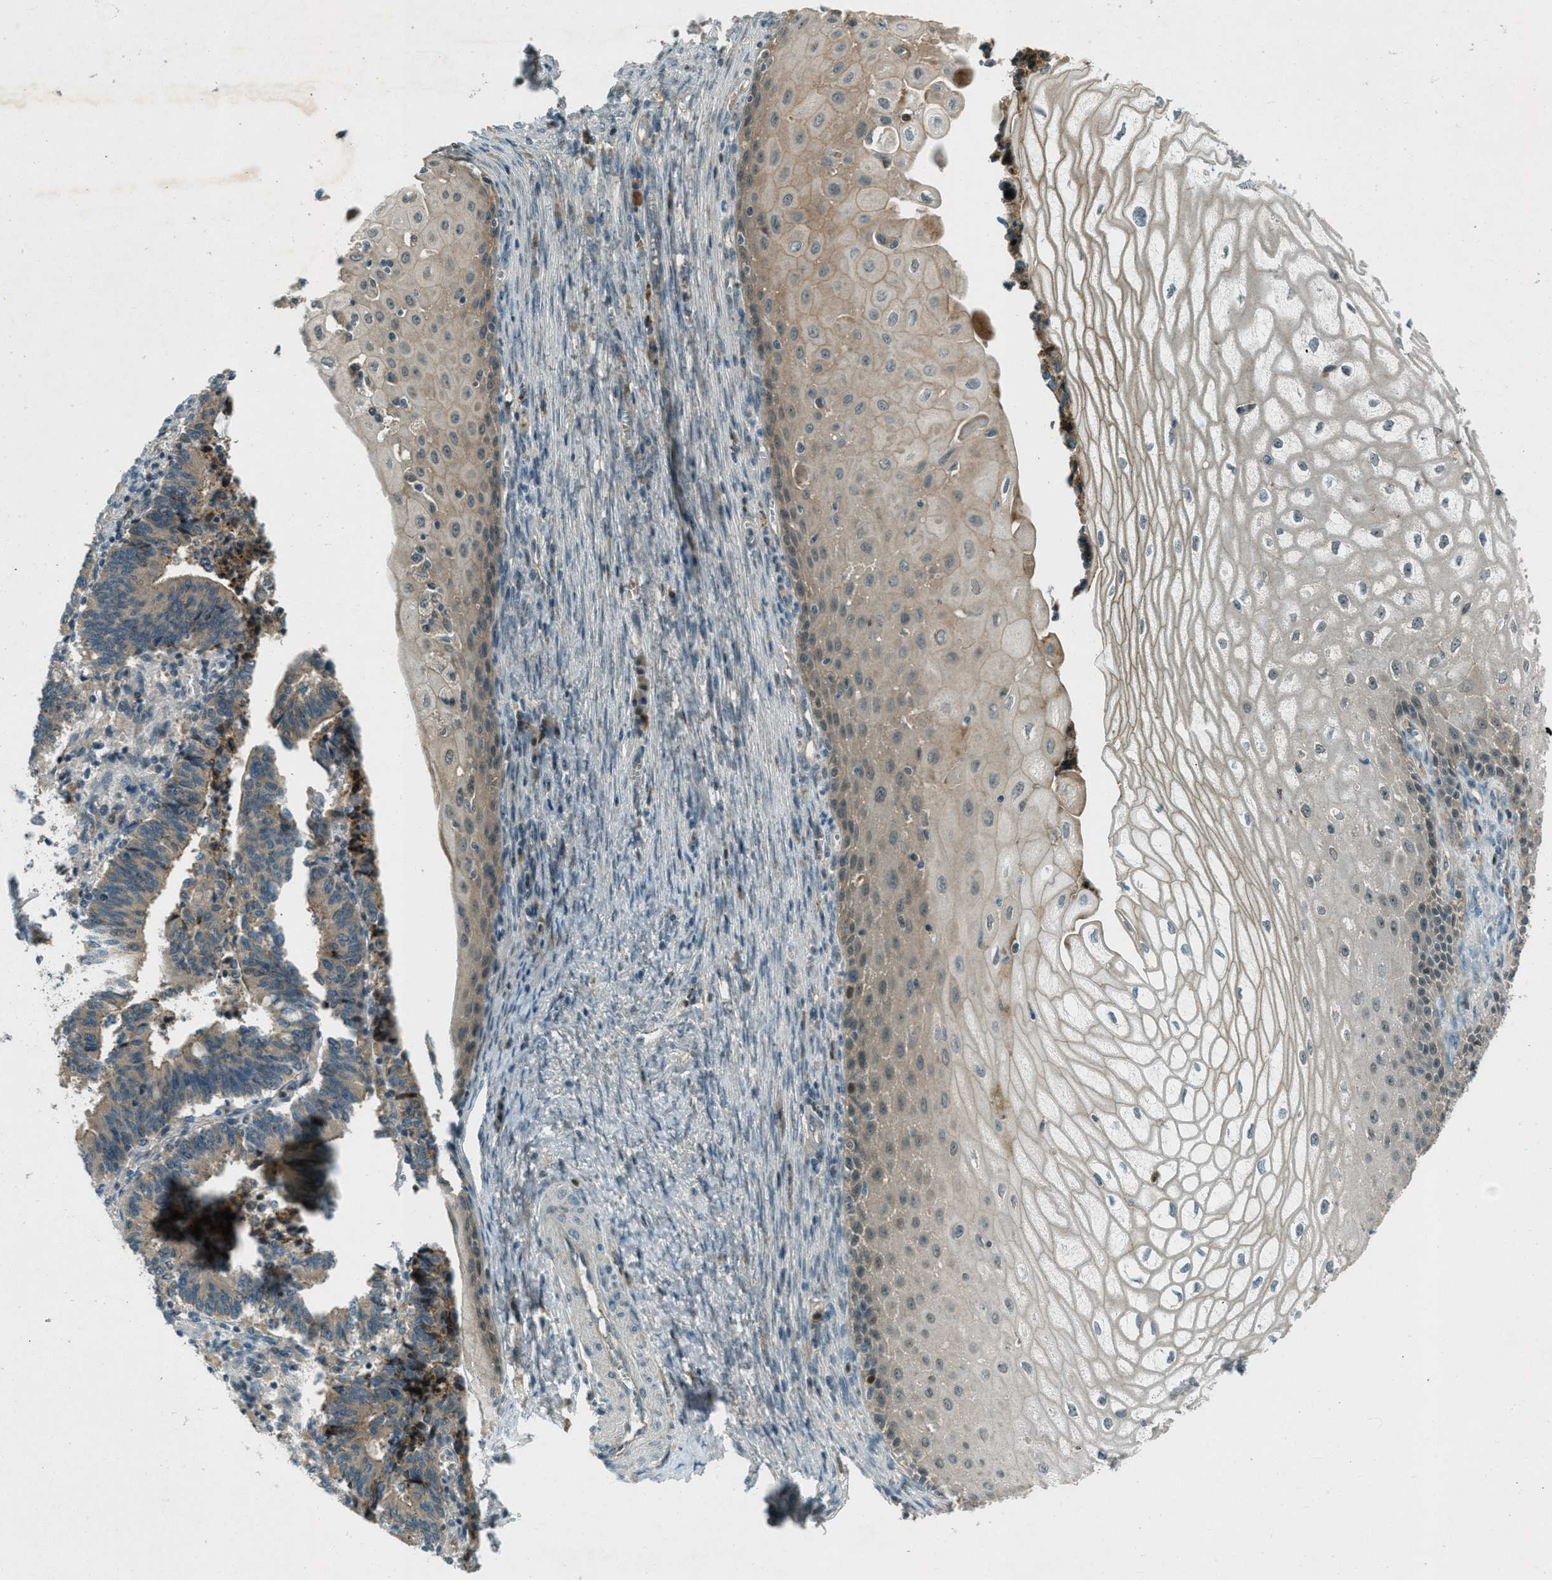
{"staining": {"intensity": "weak", "quantity": ">75%", "location": "cytoplasmic/membranous"}, "tissue": "cervical cancer", "cell_type": "Tumor cells", "image_type": "cancer", "snomed": [{"axis": "morphology", "description": "Adenocarcinoma, NOS"}, {"axis": "topography", "description": "Cervix"}], "caption": "Immunohistochemistry image of human adenocarcinoma (cervical) stained for a protein (brown), which exhibits low levels of weak cytoplasmic/membranous staining in about >75% of tumor cells.", "gene": "STK11", "patient": {"sex": "female", "age": 44}}